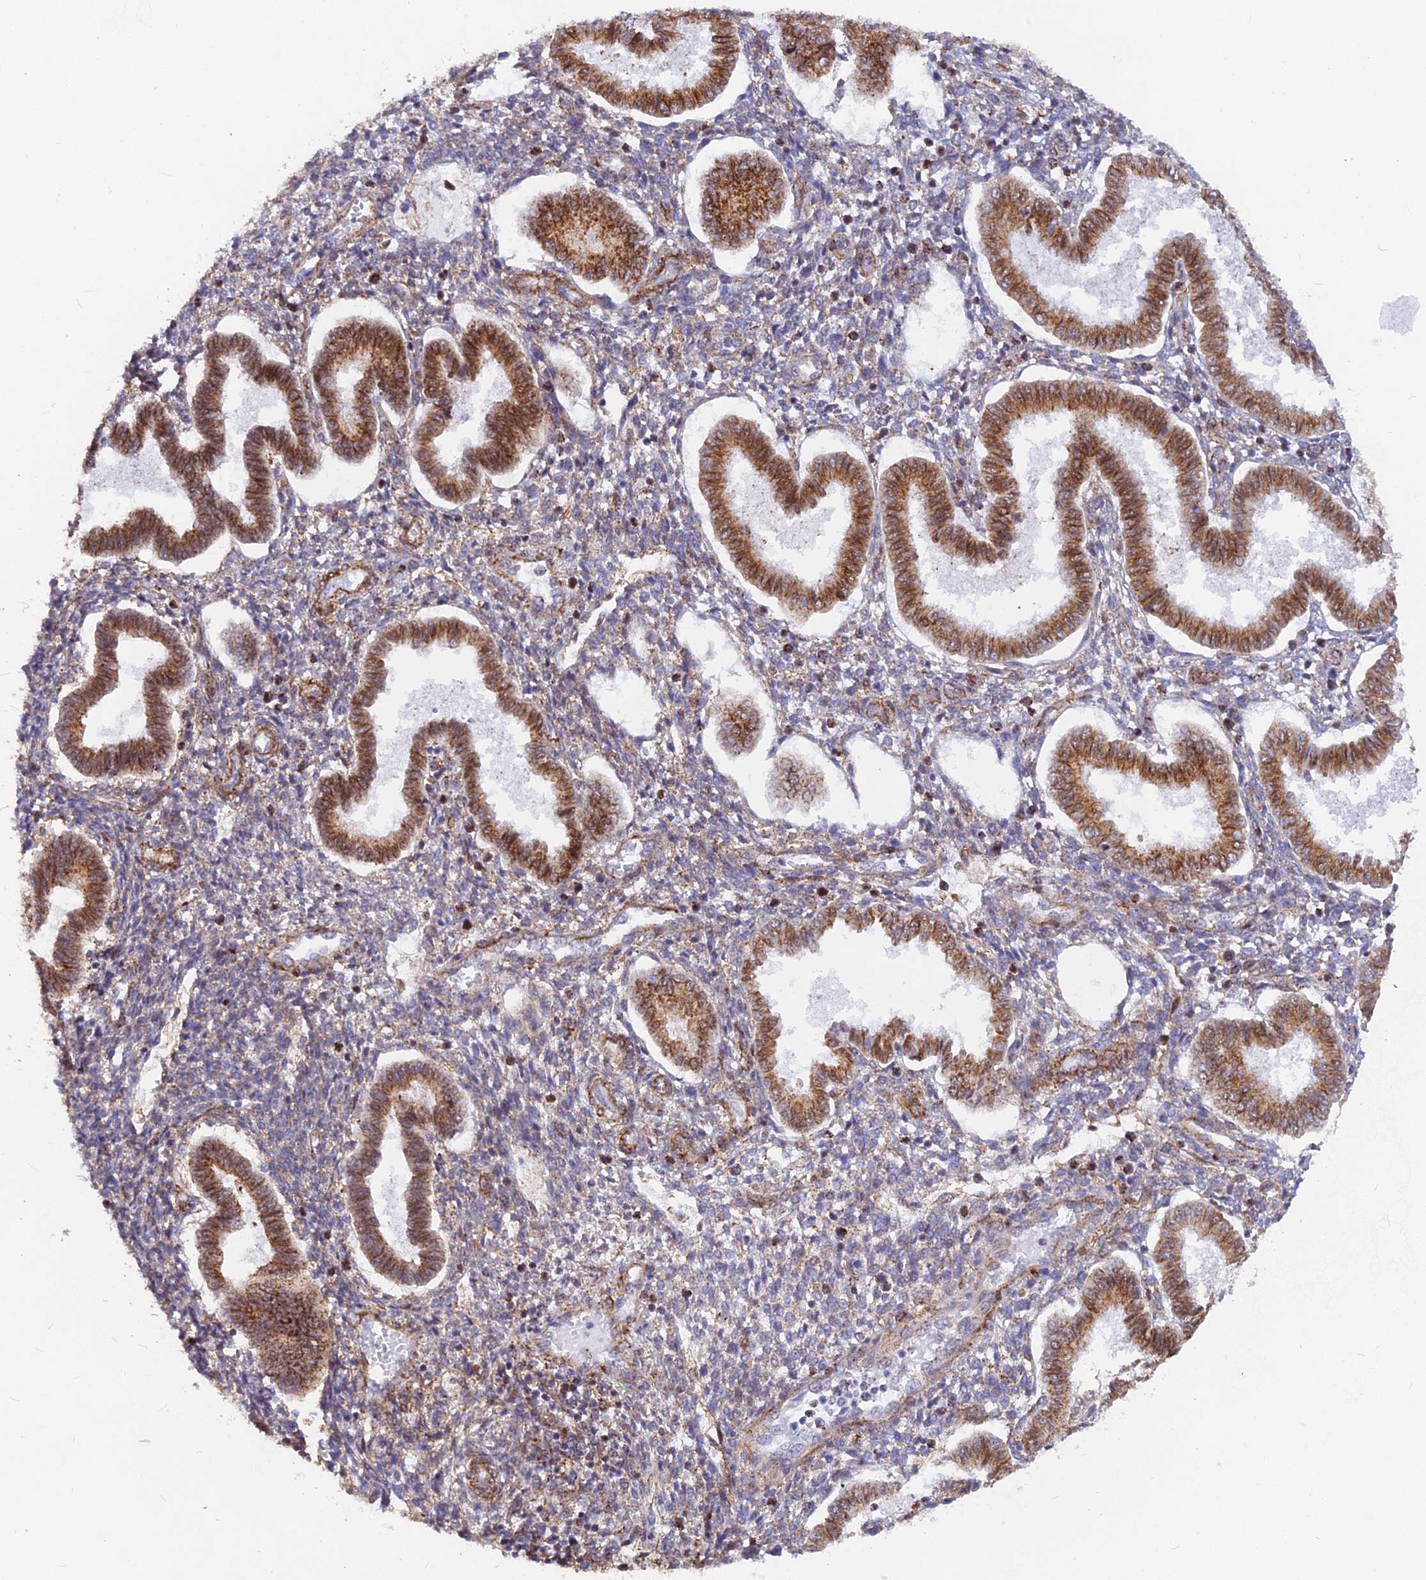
{"staining": {"intensity": "weak", "quantity": "<25%", "location": "cytoplasmic/membranous"}, "tissue": "endometrium", "cell_type": "Cells in endometrial stroma", "image_type": "normal", "snomed": [{"axis": "morphology", "description": "Normal tissue, NOS"}, {"axis": "topography", "description": "Endometrium"}], "caption": "An immunohistochemistry (IHC) photomicrograph of benign endometrium is shown. There is no staining in cells in endometrial stroma of endometrium.", "gene": "VSTM2L", "patient": {"sex": "female", "age": 24}}